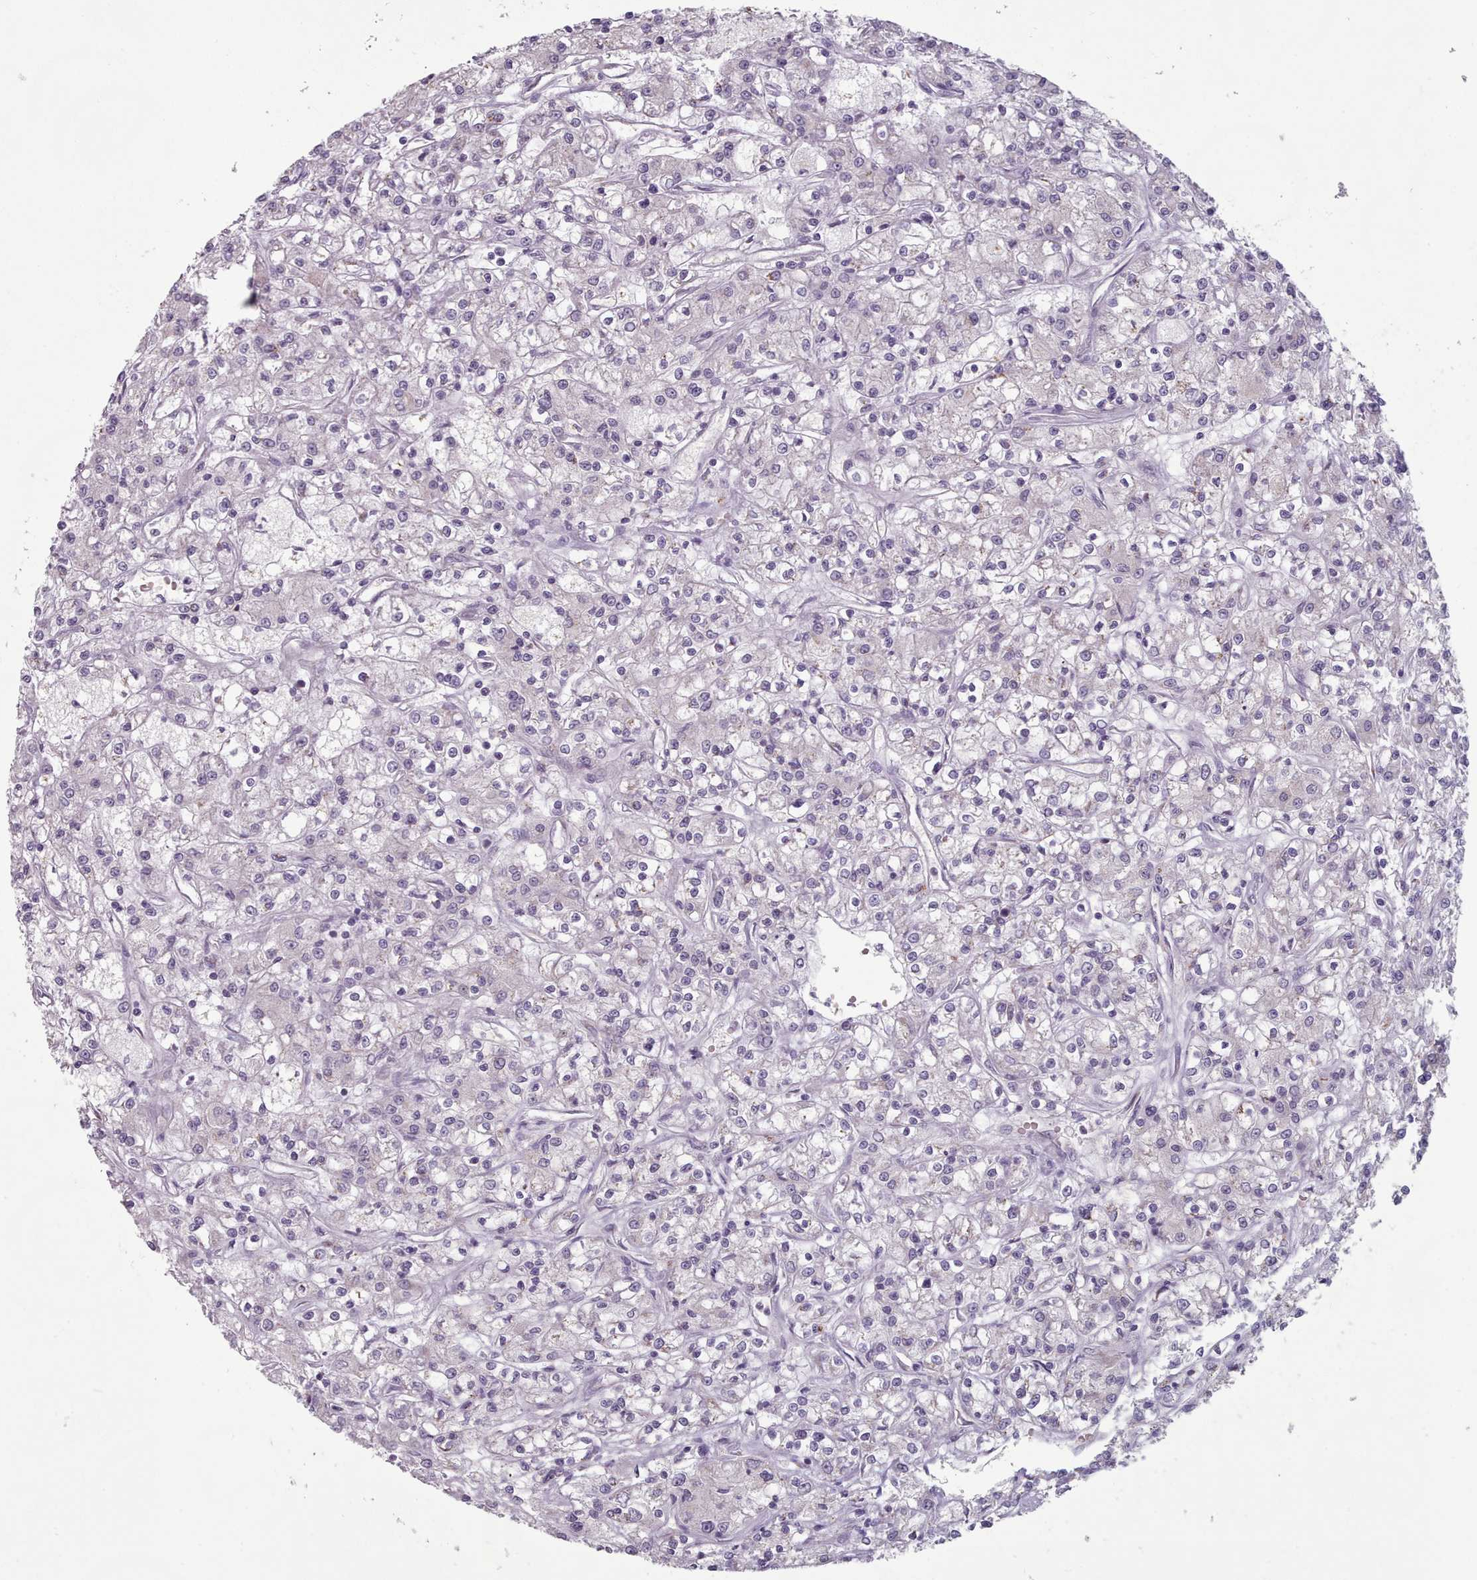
{"staining": {"intensity": "weak", "quantity": "25%-75%", "location": "cytoplasmic/membranous"}, "tissue": "renal cancer", "cell_type": "Tumor cells", "image_type": "cancer", "snomed": [{"axis": "morphology", "description": "Adenocarcinoma, NOS"}, {"axis": "topography", "description": "Kidney"}], "caption": "High-power microscopy captured an IHC histopathology image of renal cancer (adenocarcinoma), revealing weak cytoplasmic/membranous staining in about 25%-75% of tumor cells. Using DAB (brown) and hematoxylin (blue) stains, captured at high magnification using brightfield microscopy.", "gene": "MAN1B1", "patient": {"sex": "female", "age": 59}}